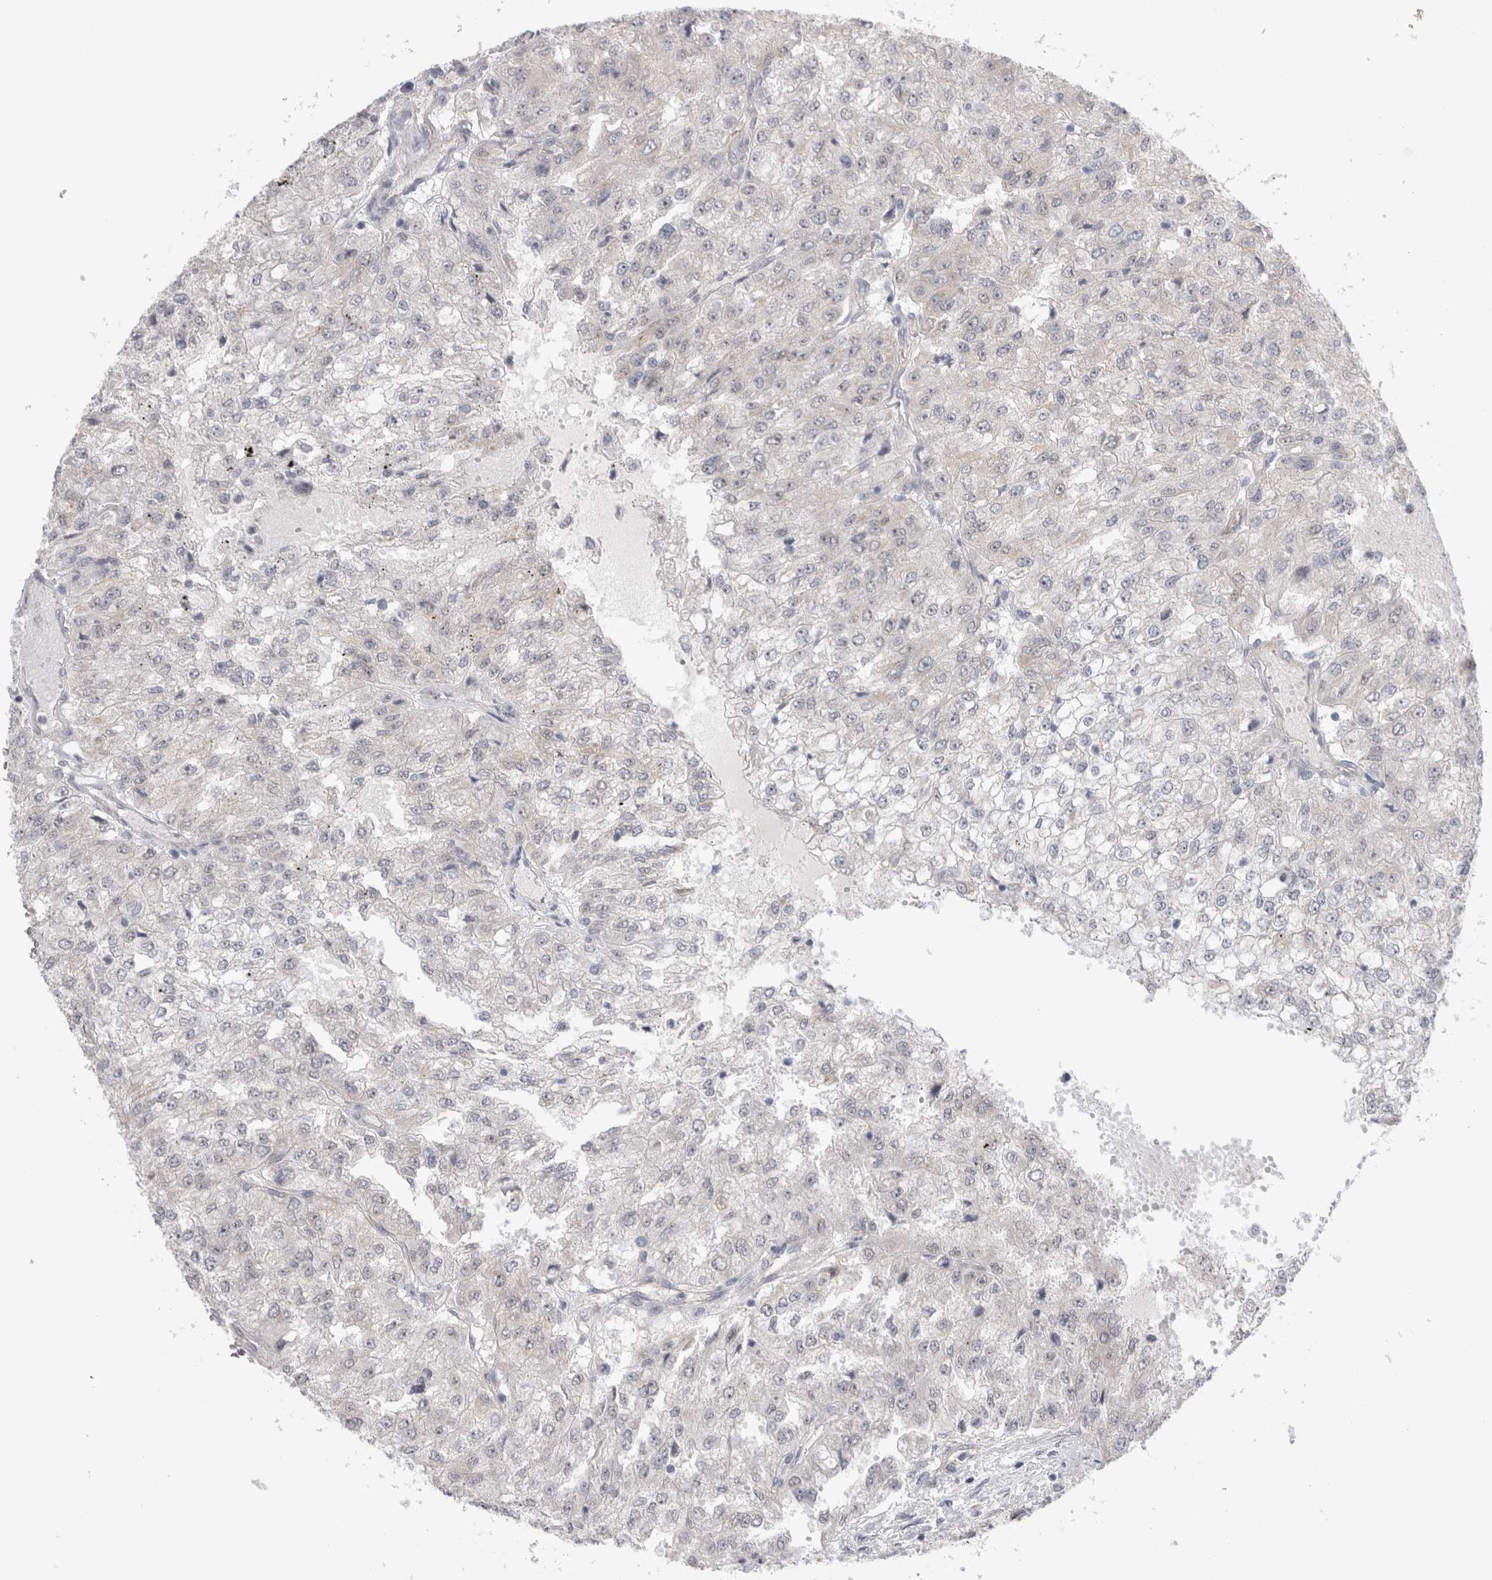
{"staining": {"intensity": "negative", "quantity": "none", "location": "none"}, "tissue": "renal cancer", "cell_type": "Tumor cells", "image_type": "cancer", "snomed": [{"axis": "morphology", "description": "Adenocarcinoma, NOS"}, {"axis": "topography", "description": "Kidney"}], "caption": "Immunohistochemistry histopathology image of renal cancer stained for a protein (brown), which reveals no positivity in tumor cells.", "gene": "TAFA5", "patient": {"sex": "female", "age": 54}}